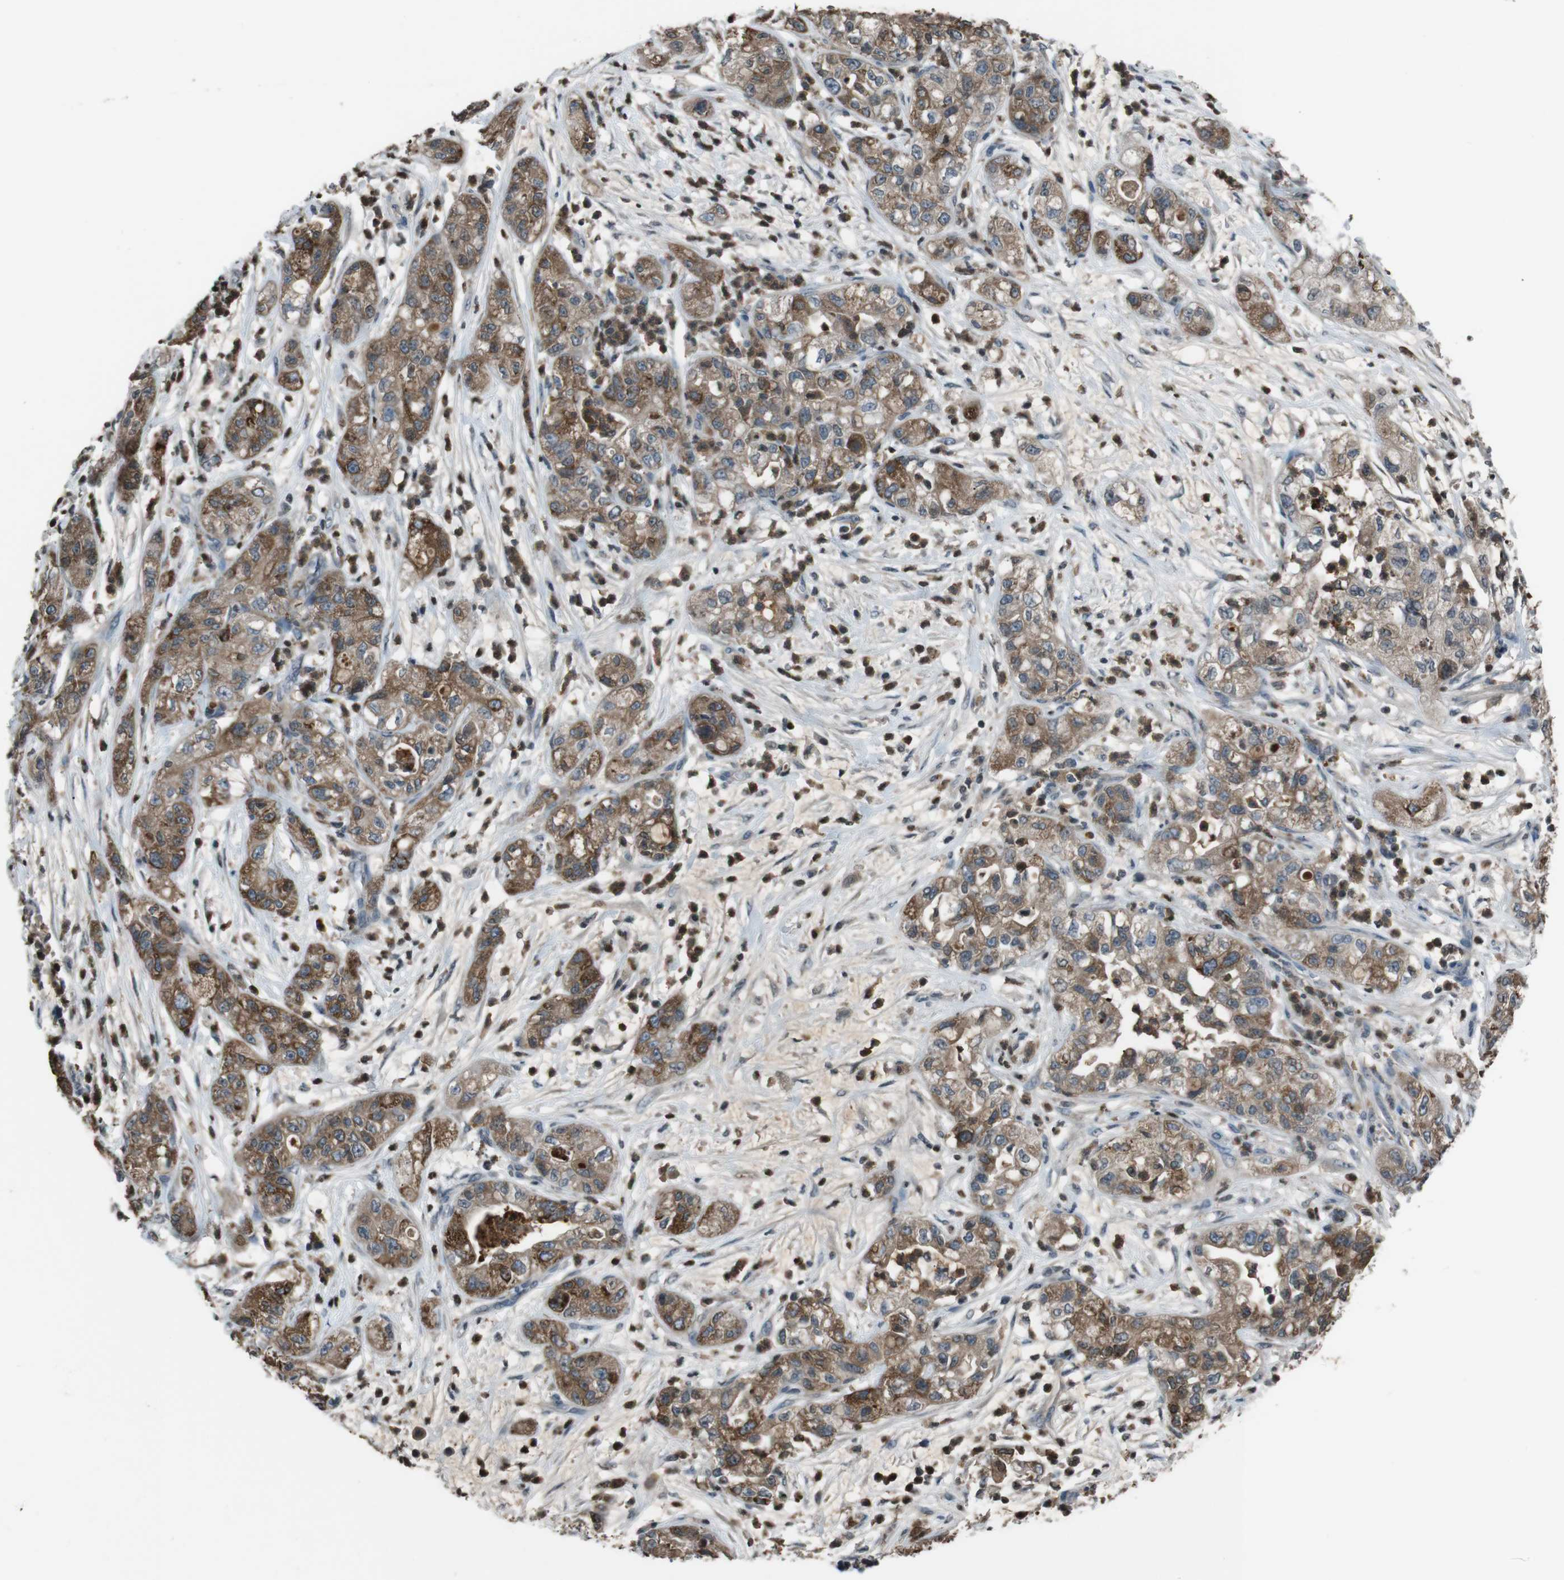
{"staining": {"intensity": "moderate", "quantity": ">75%", "location": "cytoplasmic/membranous"}, "tissue": "pancreatic cancer", "cell_type": "Tumor cells", "image_type": "cancer", "snomed": [{"axis": "morphology", "description": "Adenocarcinoma, NOS"}, {"axis": "topography", "description": "Pancreas"}], "caption": "Immunohistochemistry histopathology image of neoplastic tissue: adenocarcinoma (pancreatic) stained using immunohistochemistry (IHC) displays medium levels of moderate protein expression localized specifically in the cytoplasmic/membranous of tumor cells, appearing as a cytoplasmic/membranous brown color.", "gene": "UGT1A6", "patient": {"sex": "female", "age": 78}}